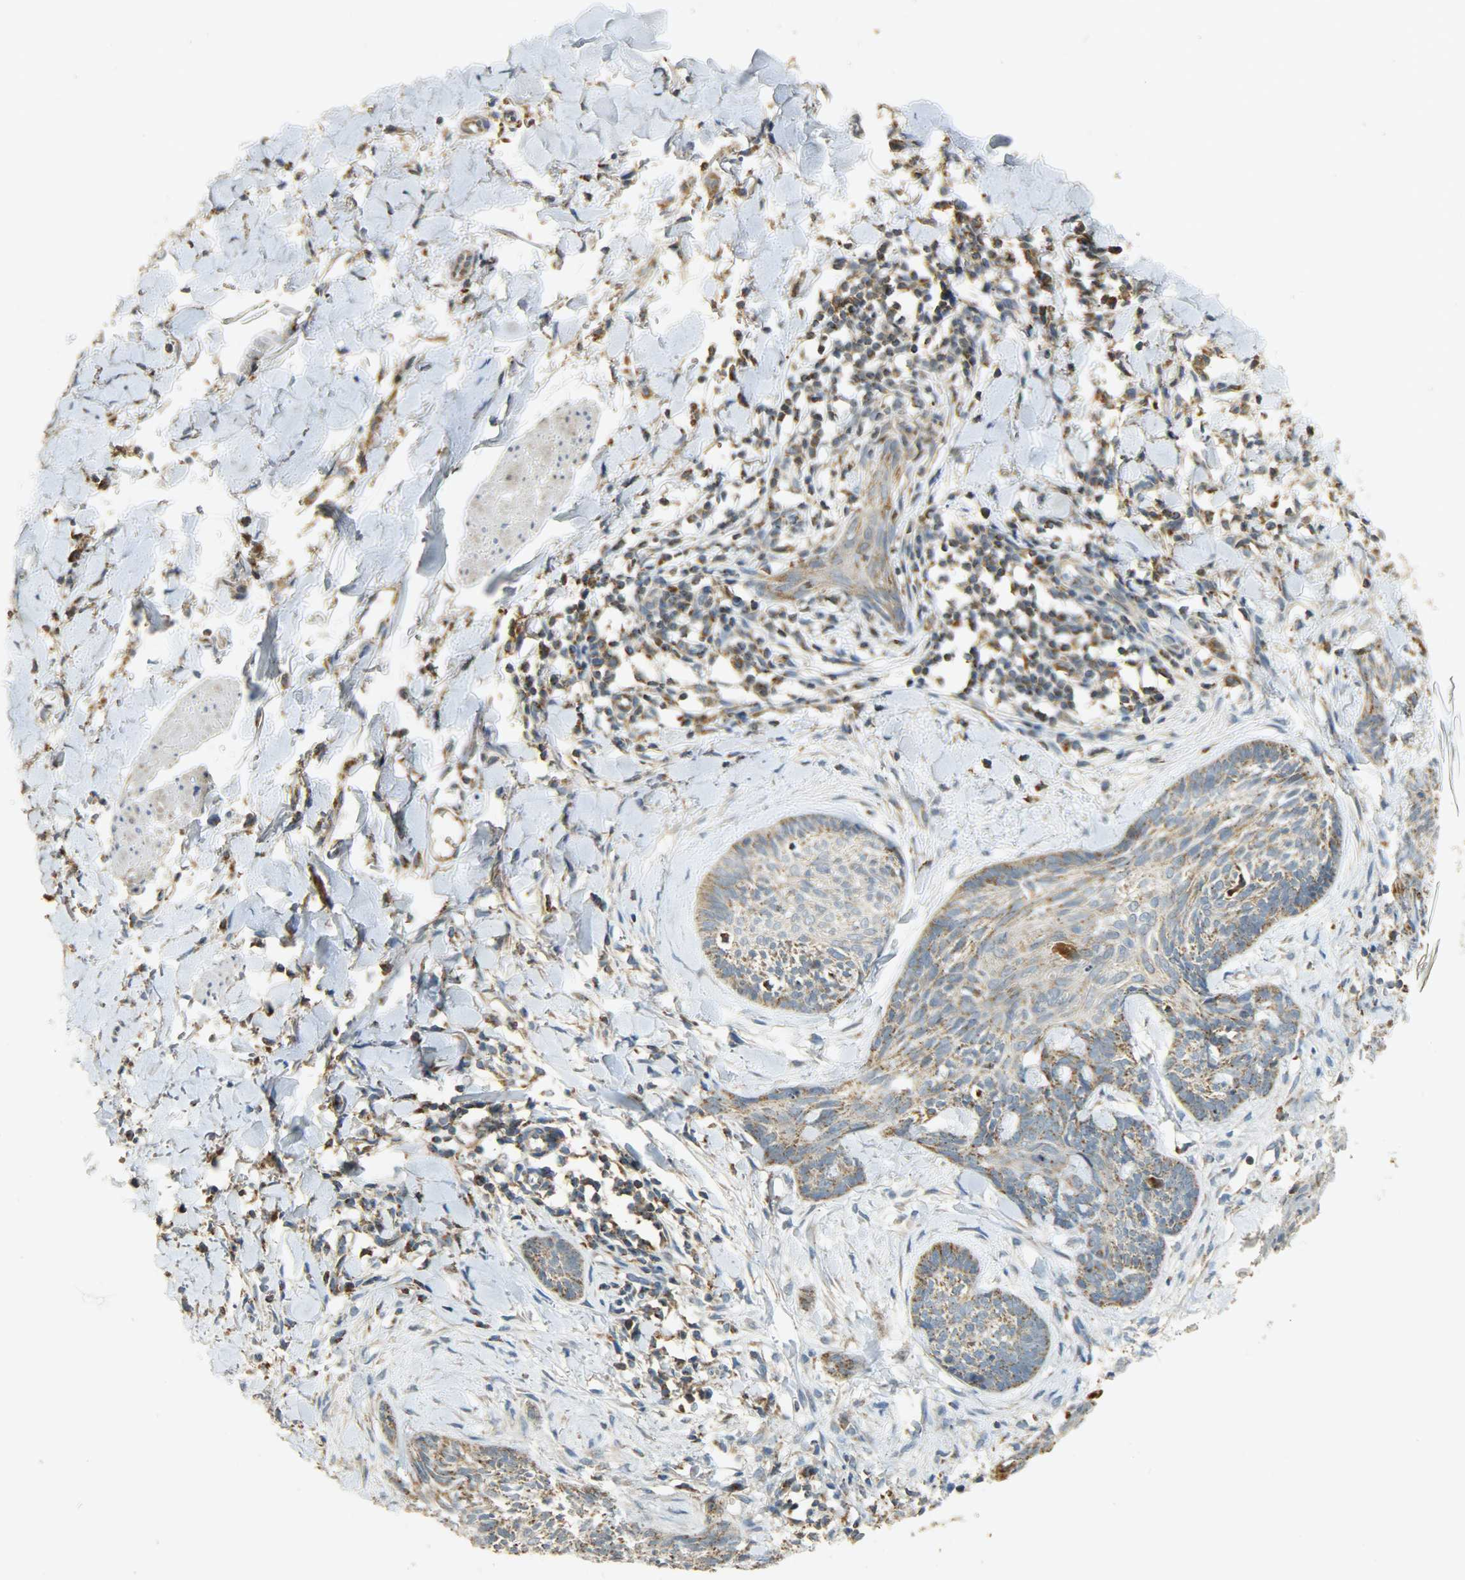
{"staining": {"intensity": "weak", "quantity": ">75%", "location": "cytoplasmic/membranous"}, "tissue": "skin cancer", "cell_type": "Tumor cells", "image_type": "cancer", "snomed": [{"axis": "morphology", "description": "Normal tissue, NOS"}, {"axis": "morphology", "description": "Basal cell carcinoma"}, {"axis": "topography", "description": "Skin"}], "caption": "Immunohistochemical staining of human skin cancer shows low levels of weak cytoplasmic/membranous protein positivity in approximately >75% of tumor cells.", "gene": "HDHD5", "patient": {"sex": "male", "age": 71}}